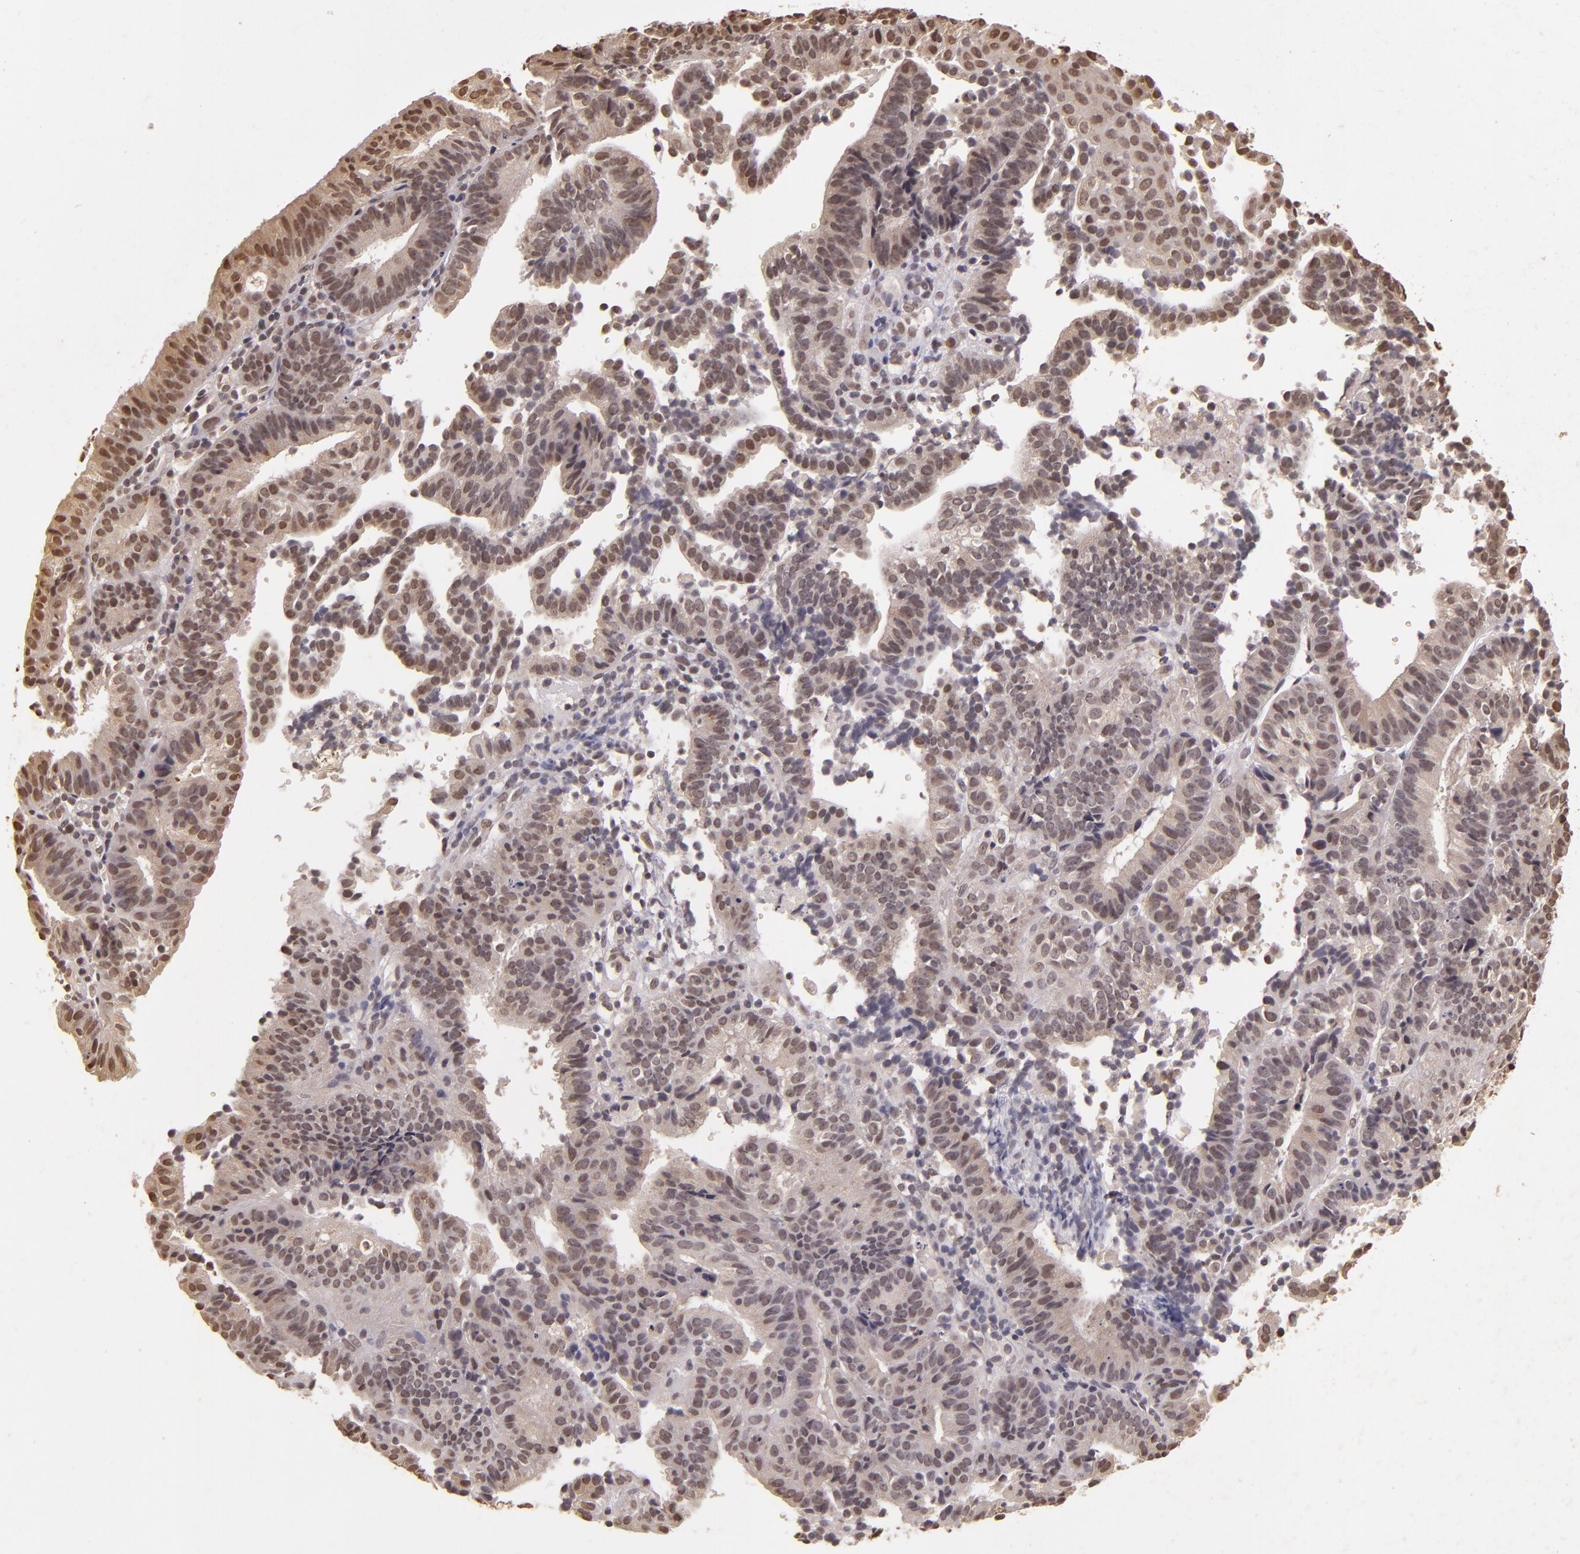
{"staining": {"intensity": "weak", "quantity": ">75%", "location": "cytoplasmic/membranous,nuclear"}, "tissue": "cervical cancer", "cell_type": "Tumor cells", "image_type": "cancer", "snomed": [{"axis": "morphology", "description": "Adenocarcinoma, NOS"}, {"axis": "topography", "description": "Cervix"}], "caption": "The histopathology image demonstrates immunohistochemical staining of cervical cancer. There is weak cytoplasmic/membranous and nuclear expression is appreciated in approximately >75% of tumor cells.", "gene": "CUL1", "patient": {"sex": "female", "age": 60}}